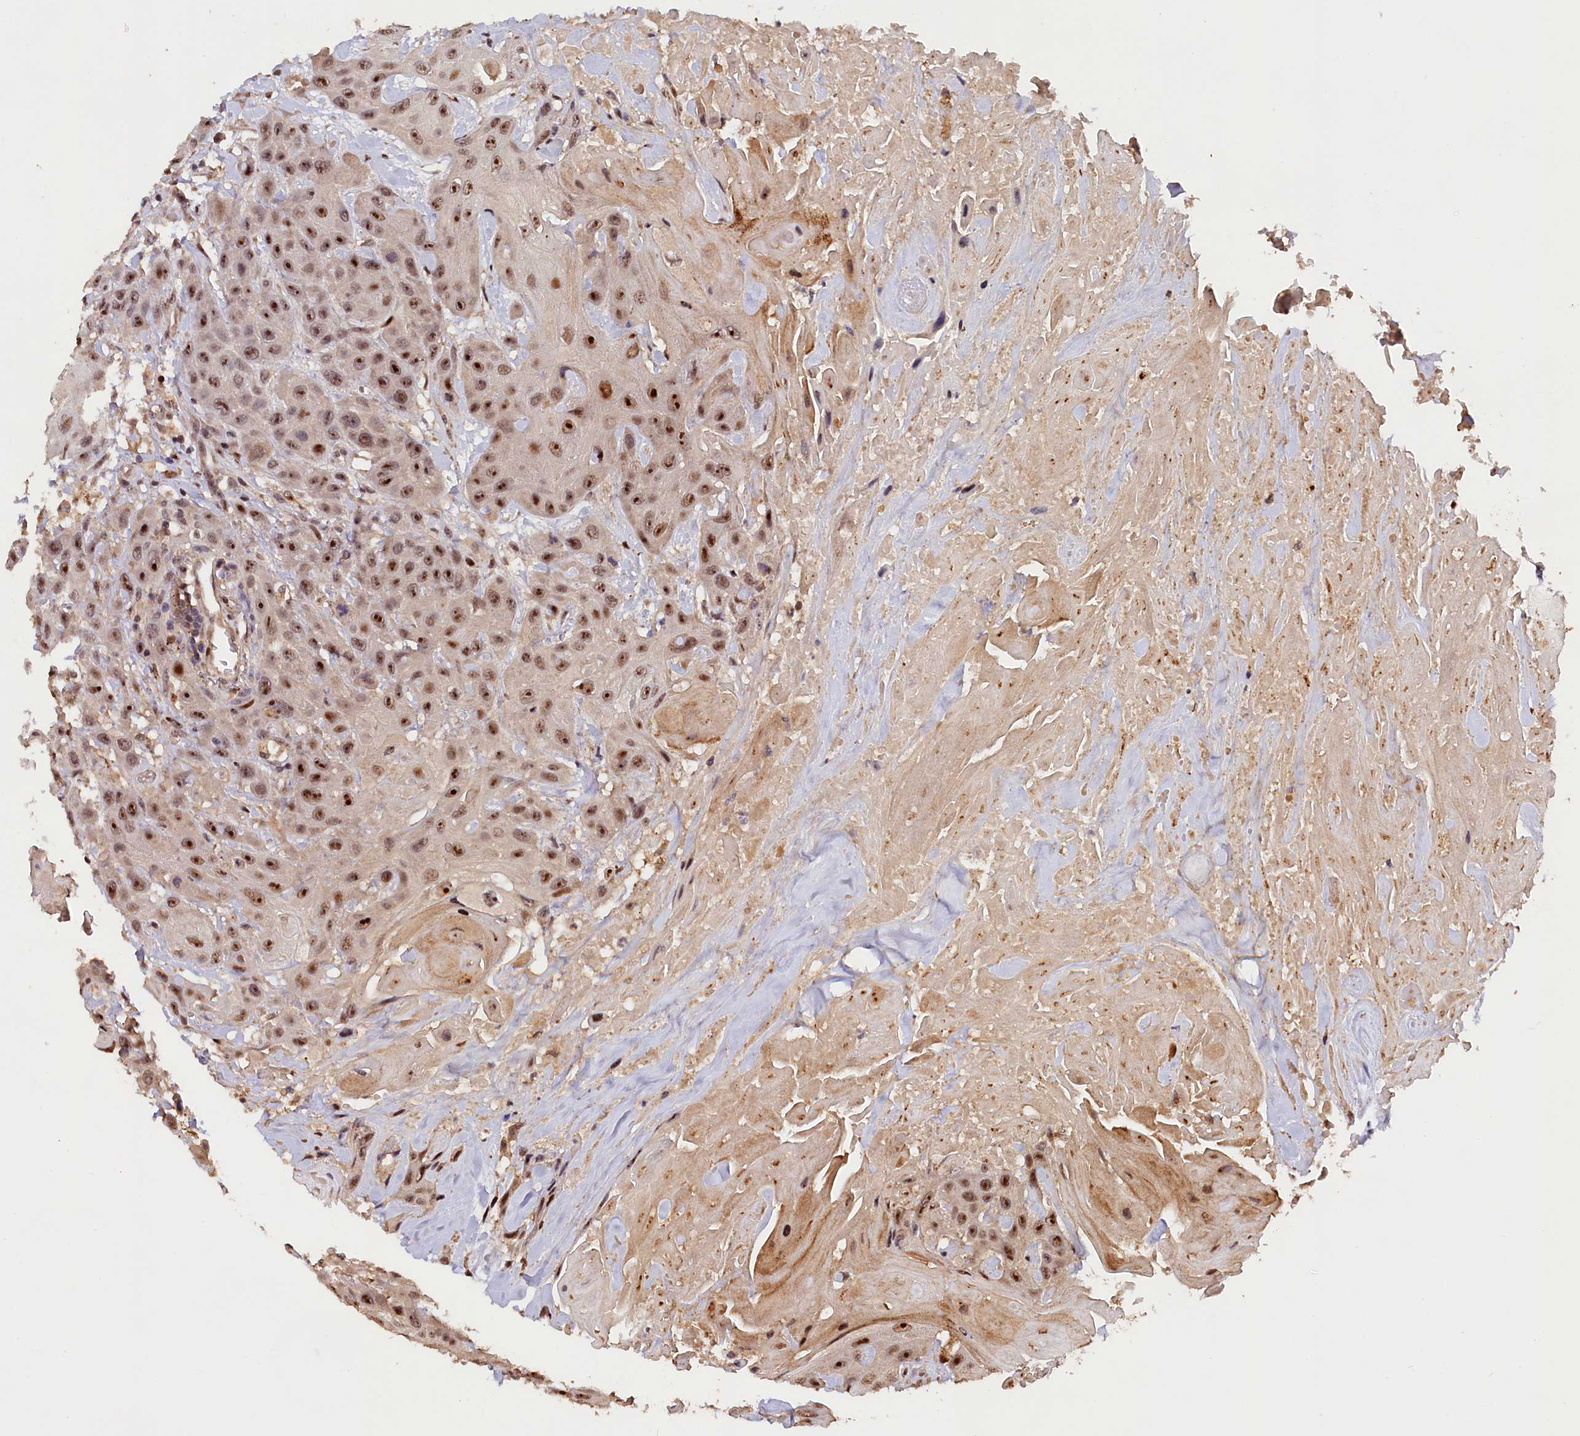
{"staining": {"intensity": "moderate", "quantity": ">75%", "location": "nuclear"}, "tissue": "head and neck cancer", "cell_type": "Tumor cells", "image_type": "cancer", "snomed": [{"axis": "morphology", "description": "Squamous cell carcinoma, NOS"}, {"axis": "topography", "description": "Head-Neck"}], "caption": "High-magnification brightfield microscopy of head and neck squamous cell carcinoma stained with DAB (3,3'-diaminobenzidine) (brown) and counterstained with hematoxylin (blue). tumor cells exhibit moderate nuclear positivity is present in about>75% of cells.", "gene": "PHAF1", "patient": {"sex": "male", "age": 81}}